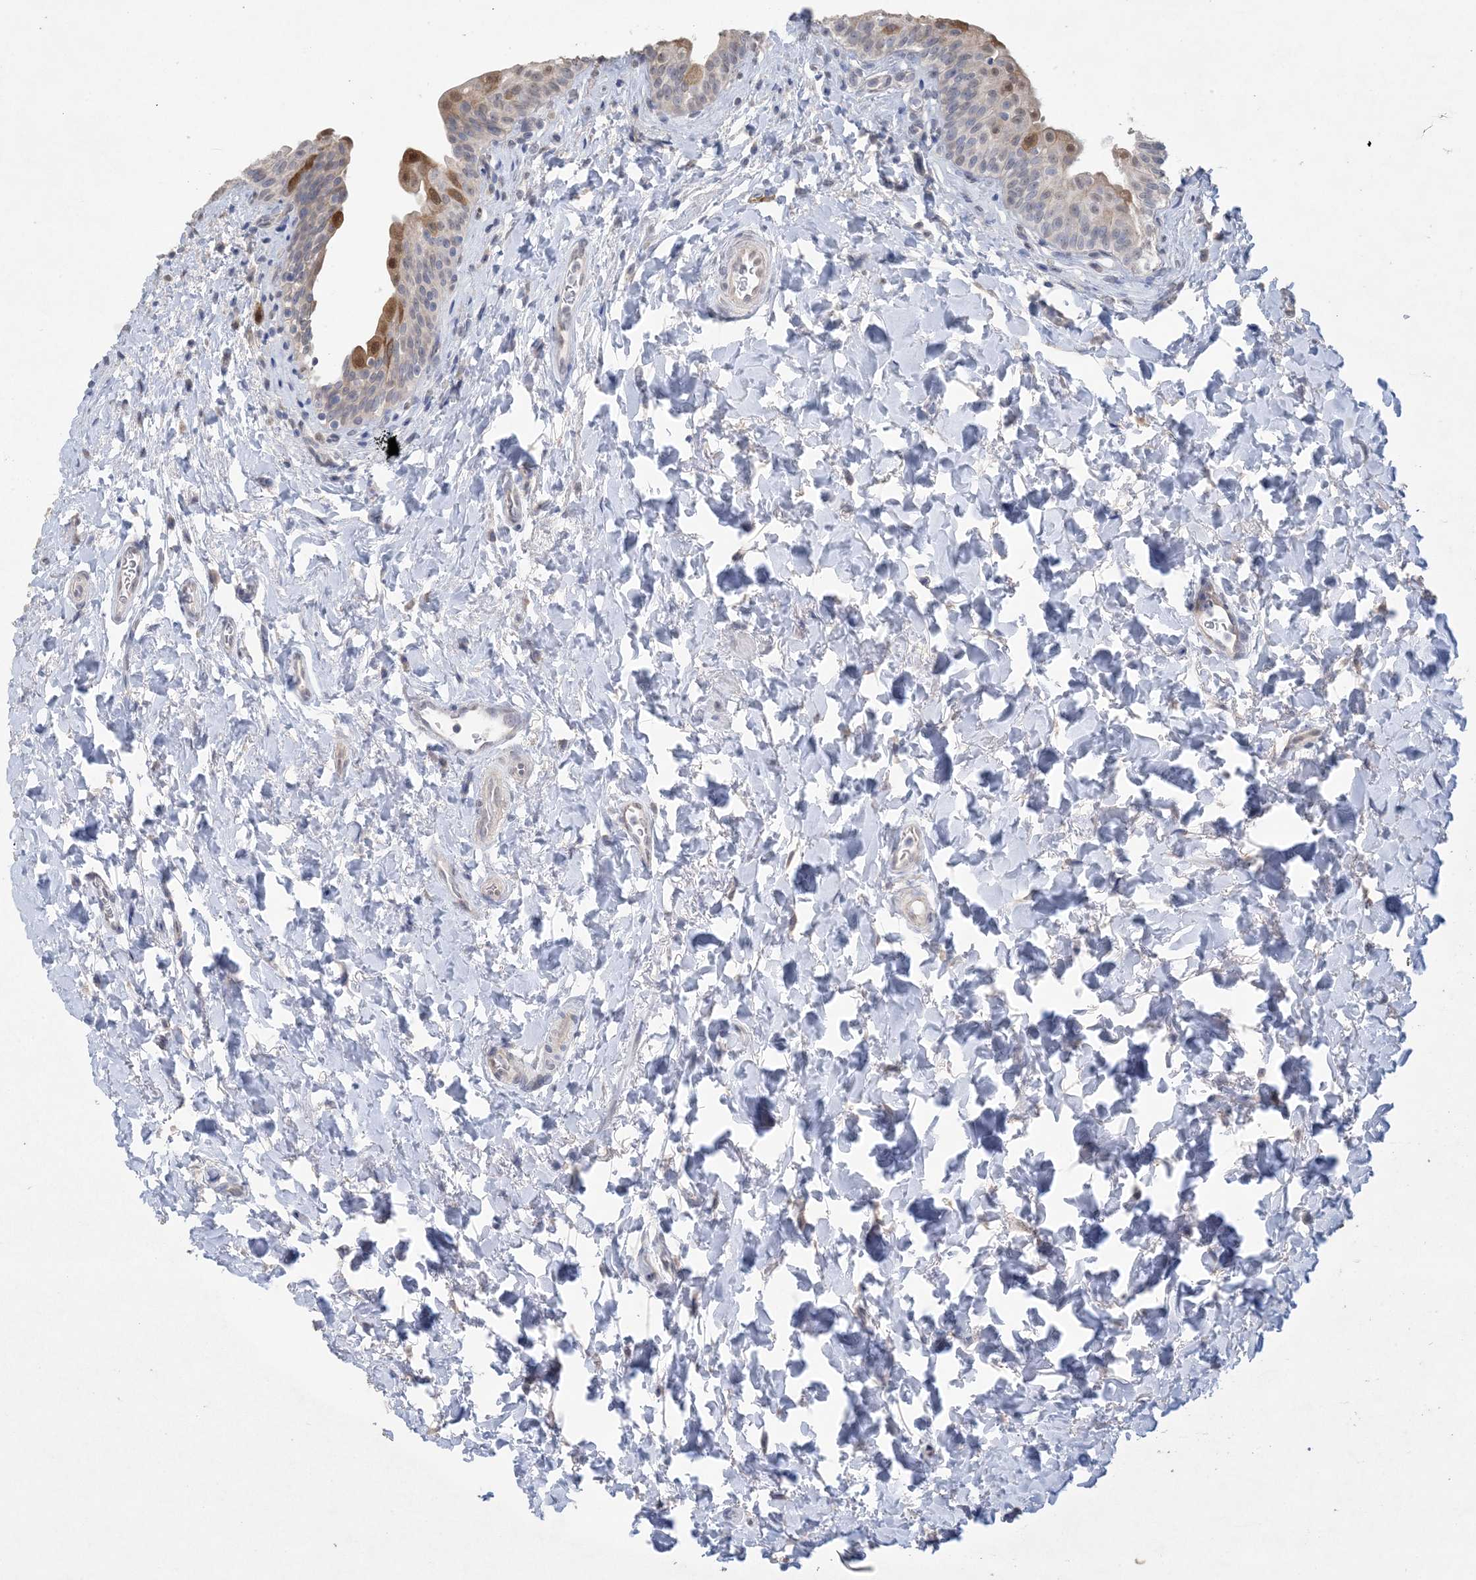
{"staining": {"intensity": "strong", "quantity": "<25%", "location": "cytoplasmic/membranous"}, "tissue": "urinary bladder", "cell_type": "Urothelial cells", "image_type": "normal", "snomed": [{"axis": "morphology", "description": "Normal tissue, NOS"}, {"axis": "topography", "description": "Urinary bladder"}], "caption": "IHC staining of benign urinary bladder, which displays medium levels of strong cytoplasmic/membranous positivity in about <25% of urothelial cells indicating strong cytoplasmic/membranous protein positivity. The staining was performed using DAB (brown) for protein detection and nuclei were counterstained in hematoxylin (blue).", "gene": "HMGCS1", "patient": {"sex": "male", "age": 83}}